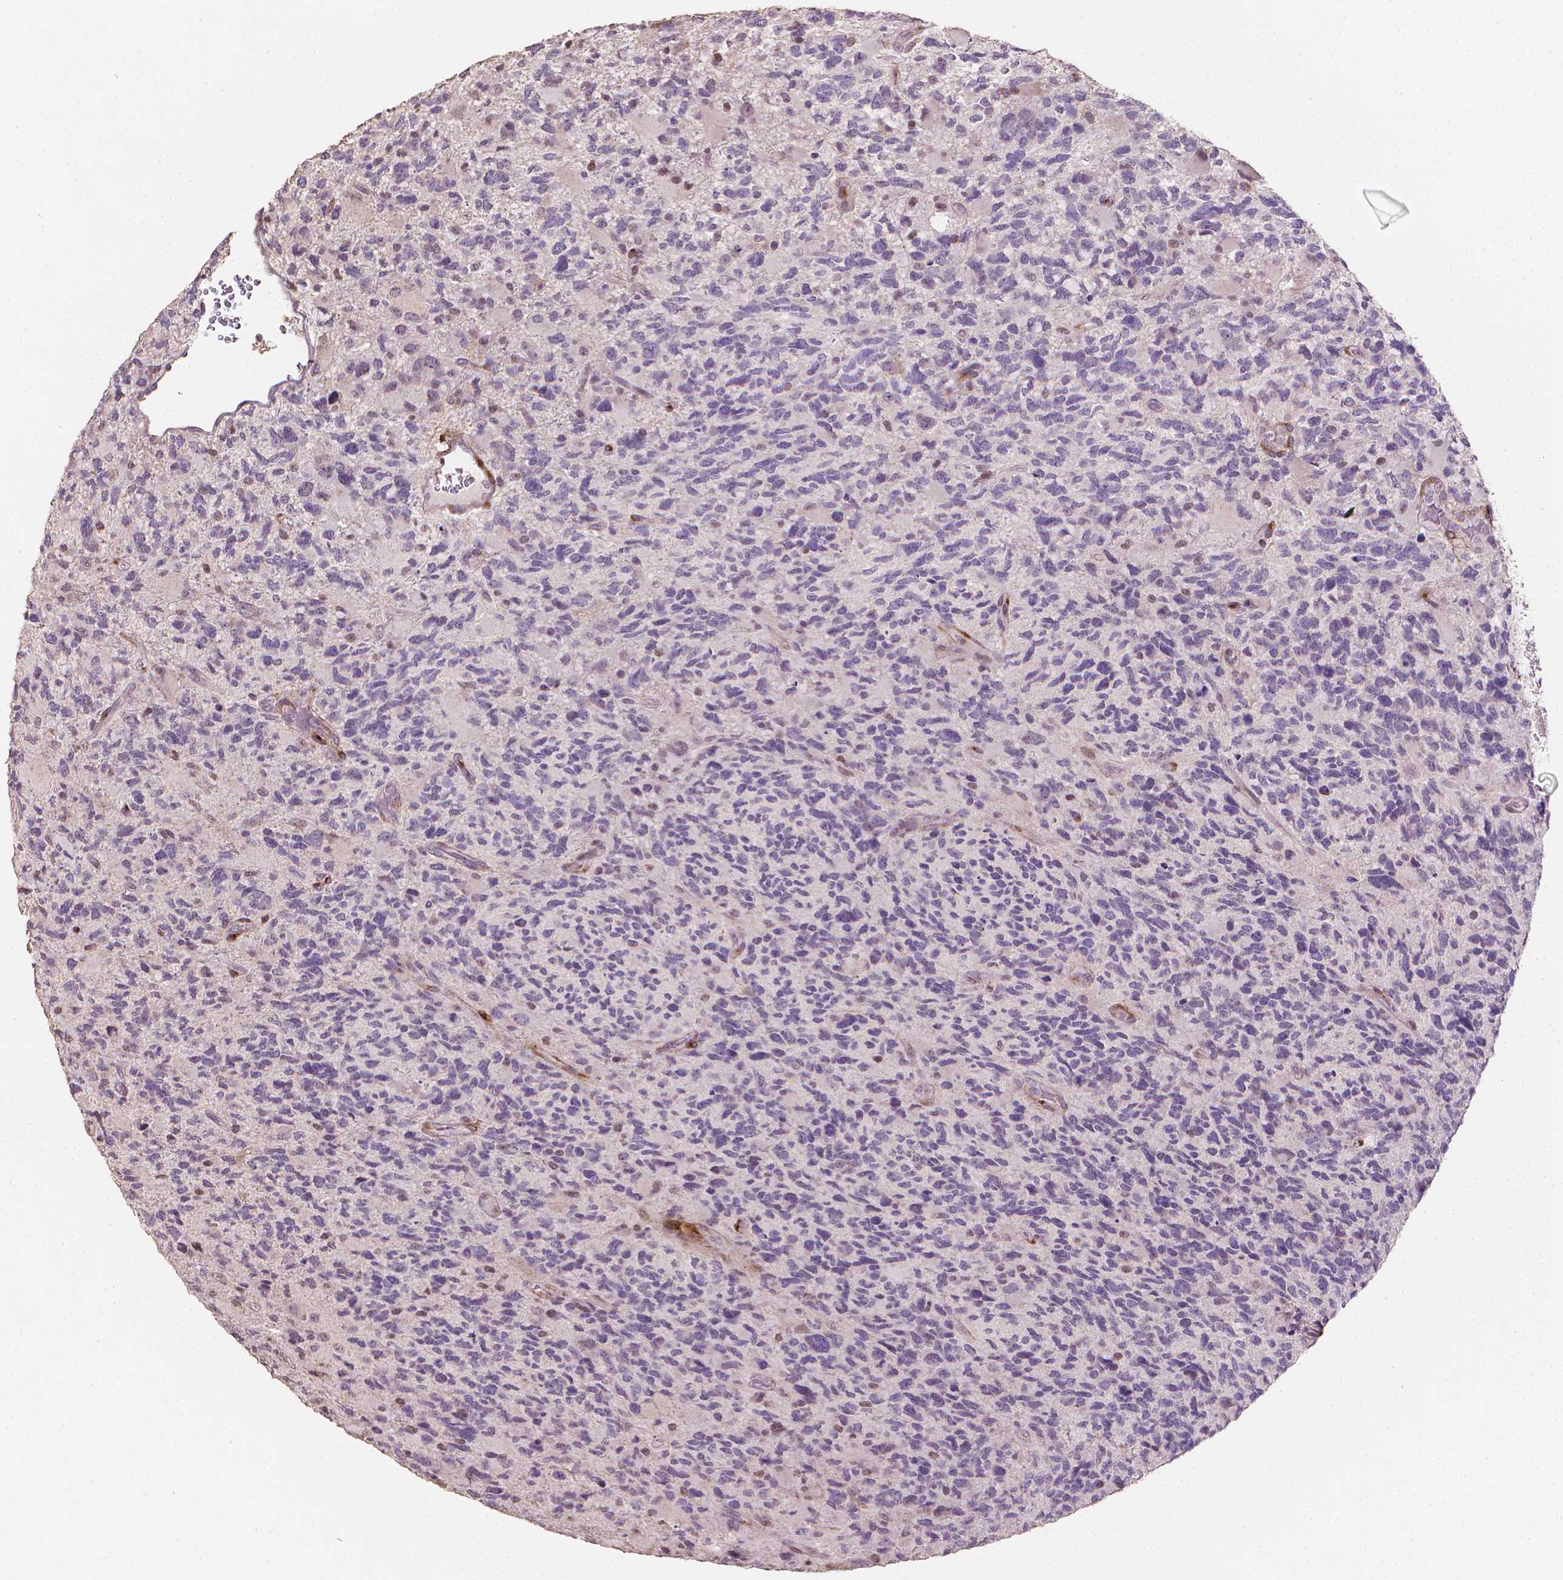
{"staining": {"intensity": "negative", "quantity": "none", "location": "none"}, "tissue": "glioma", "cell_type": "Tumor cells", "image_type": "cancer", "snomed": [{"axis": "morphology", "description": "Glioma, malignant, High grade"}, {"axis": "topography", "description": "Brain"}], "caption": "Tumor cells show no significant protein positivity in glioma.", "gene": "DCN", "patient": {"sex": "female", "age": 71}}